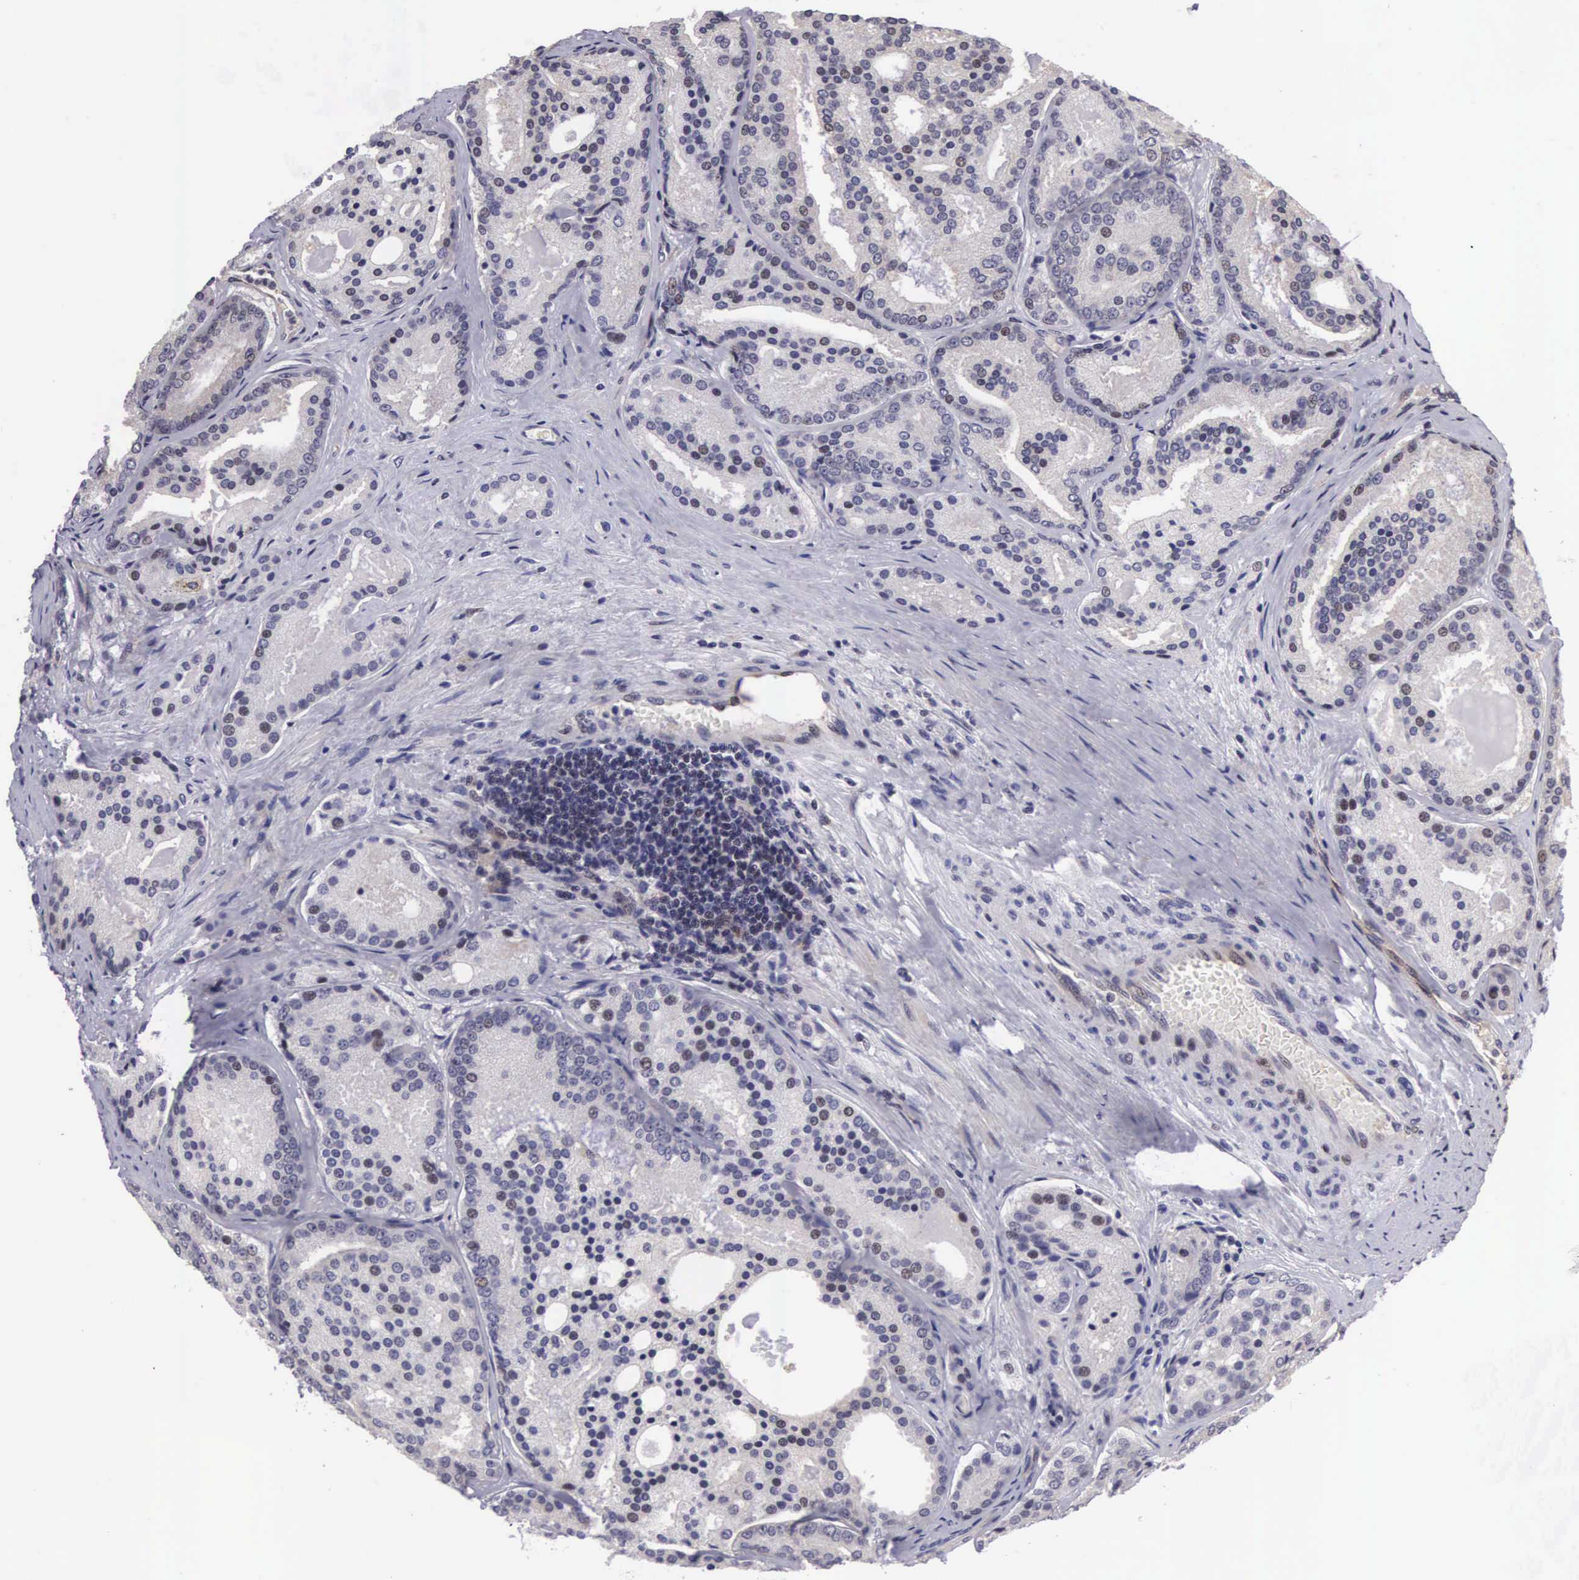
{"staining": {"intensity": "weak", "quantity": "<25%", "location": "nuclear"}, "tissue": "prostate cancer", "cell_type": "Tumor cells", "image_type": "cancer", "snomed": [{"axis": "morphology", "description": "Adenocarcinoma, High grade"}, {"axis": "topography", "description": "Prostate"}], "caption": "This is a photomicrograph of immunohistochemistry (IHC) staining of prostate cancer (high-grade adenocarcinoma), which shows no positivity in tumor cells.", "gene": "EMID1", "patient": {"sex": "male", "age": 64}}